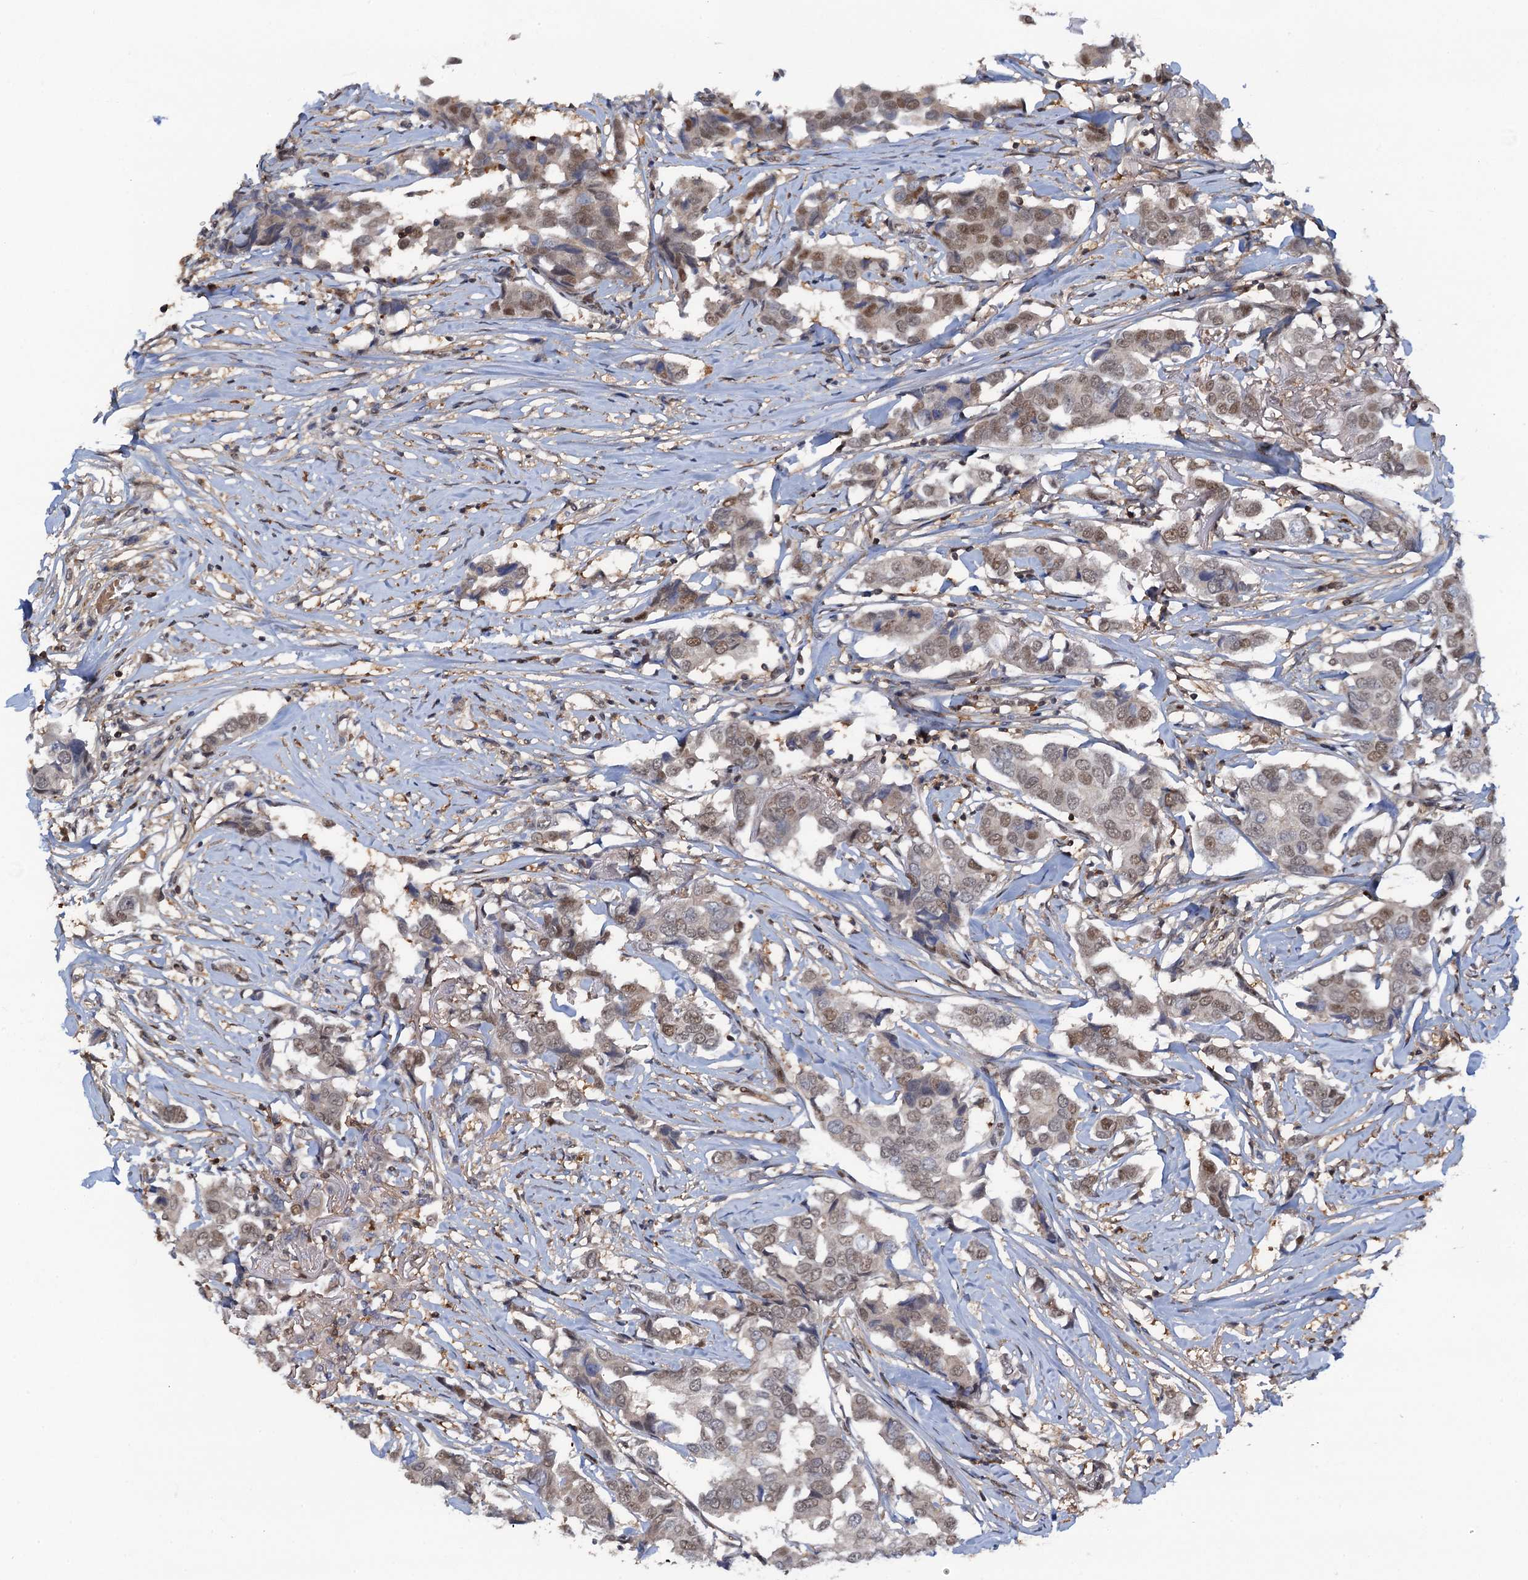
{"staining": {"intensity": "moderate", "quantity": "<25%", "location": "nuclear"}, "tissue": "breast cancer", "cell_type": "Tumor cells", "image_type": "cancer", "snomed": [{"axis": "morphology", "description": "Duct carcinoma"}, {"axis": "topography", "description": "Breast"}], "caption": "IHC of human breast cancer reveals low levels of moderate nuclear expression in approximately <25% of tumor cells.", "gene": "ZNF609", "patient": {"sex": "female", "age": 80}}